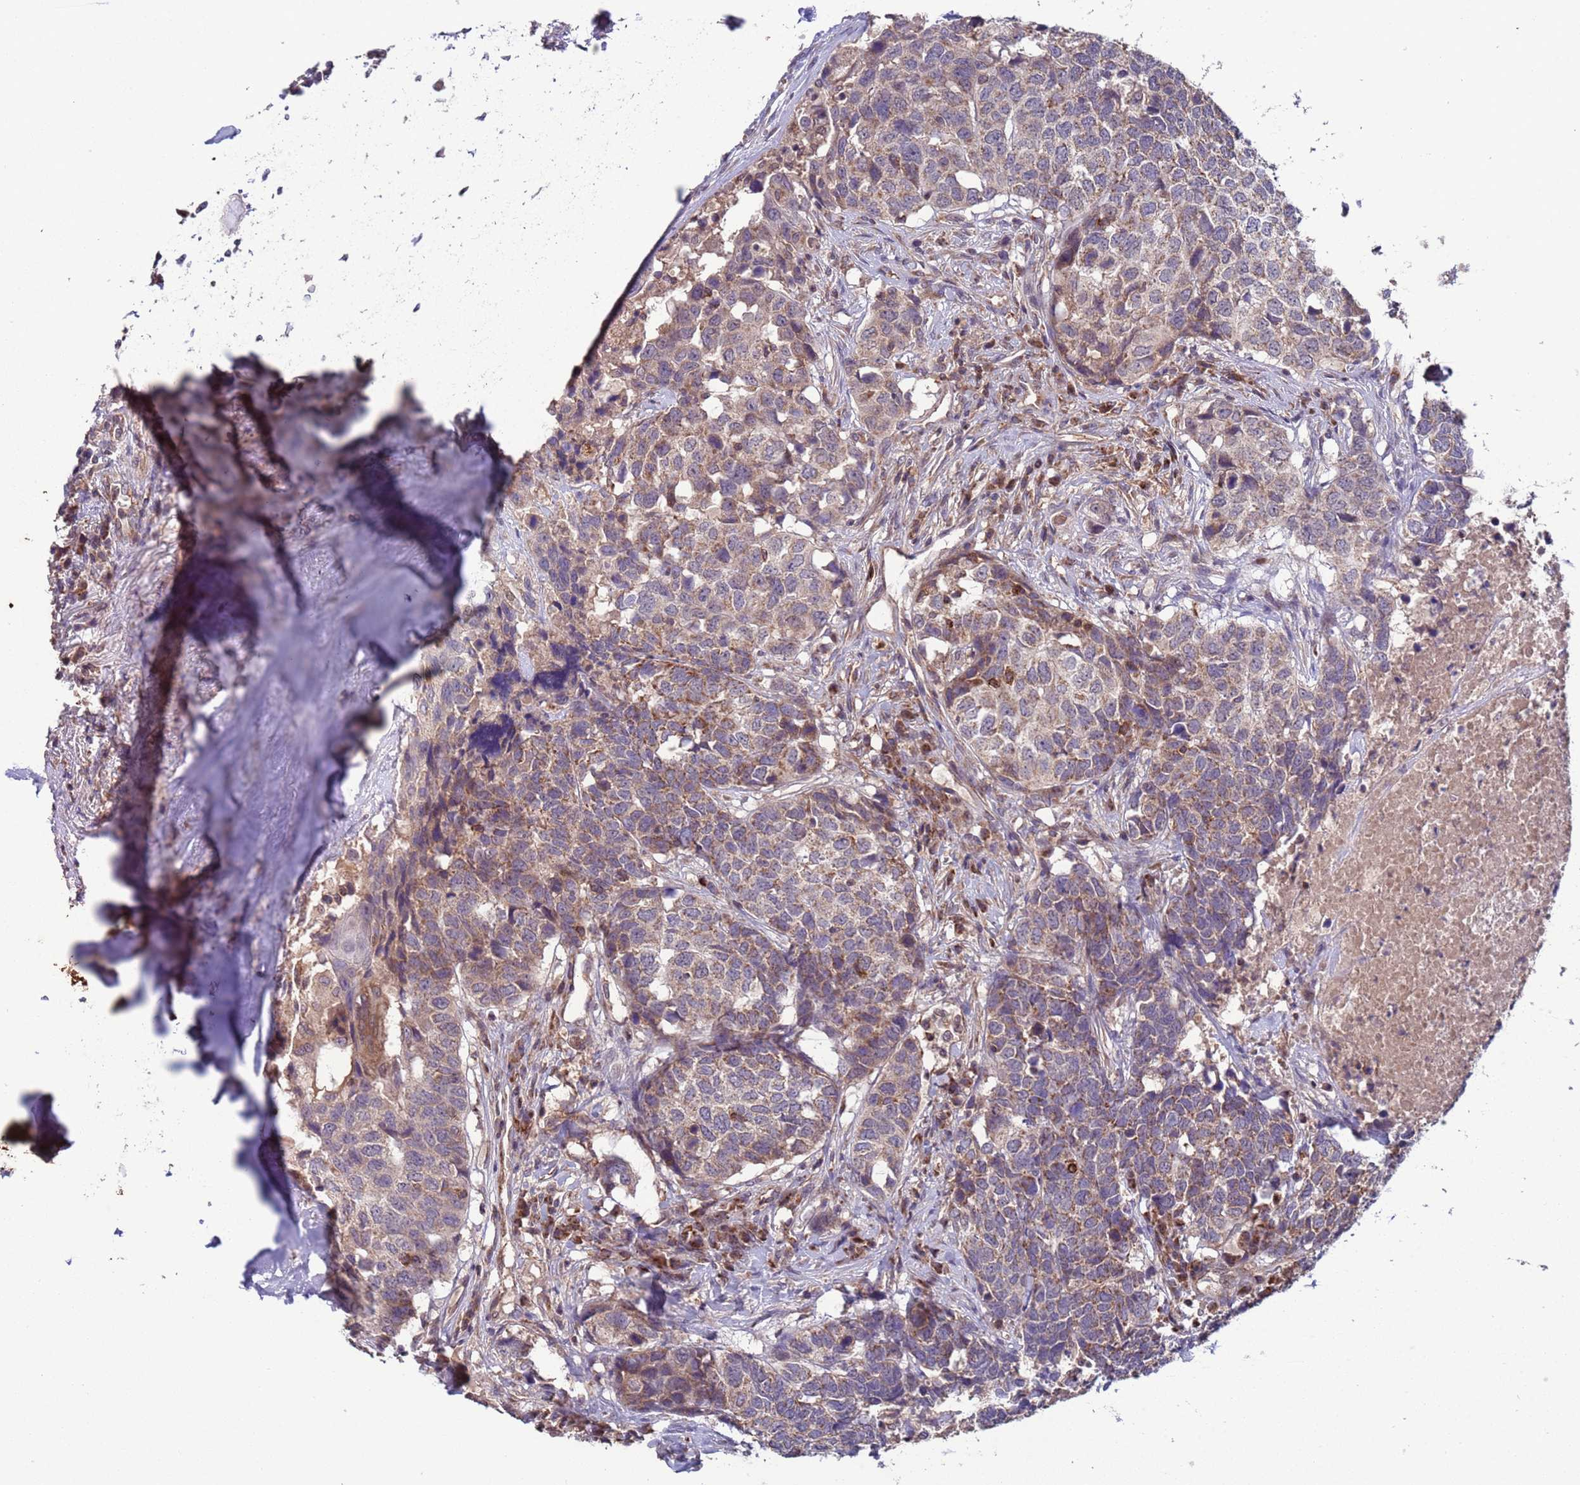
{"staining": {"intensity": "weak", "quantity": "25%-75%", "location": "cytoplasmic/membranous"}, "tissue": "head and neck cancer", "cell_type": "Tumor cells", "image_type": "cancer", "snomed": [{"axis": "morphology", "description": "Squamous cell carcinoma, NOS"}, {"axis": "topography", "description": "Head-Neck"}], "caption": "Immunohistochemical staining of head and neck cancer (squamous cell carcinoma) reveals low levels of weak cytoplasmic/membranous protein expression in about 25%-75% of tumor cells. The staining was performed using DAB (3,3'-diaminobenzidine), with brown indicating positive protein expression. Nuclei are stained blue with hematoxylin.", "gene": "ACAD8", "patient": {"sex": "male", "age": 66}}